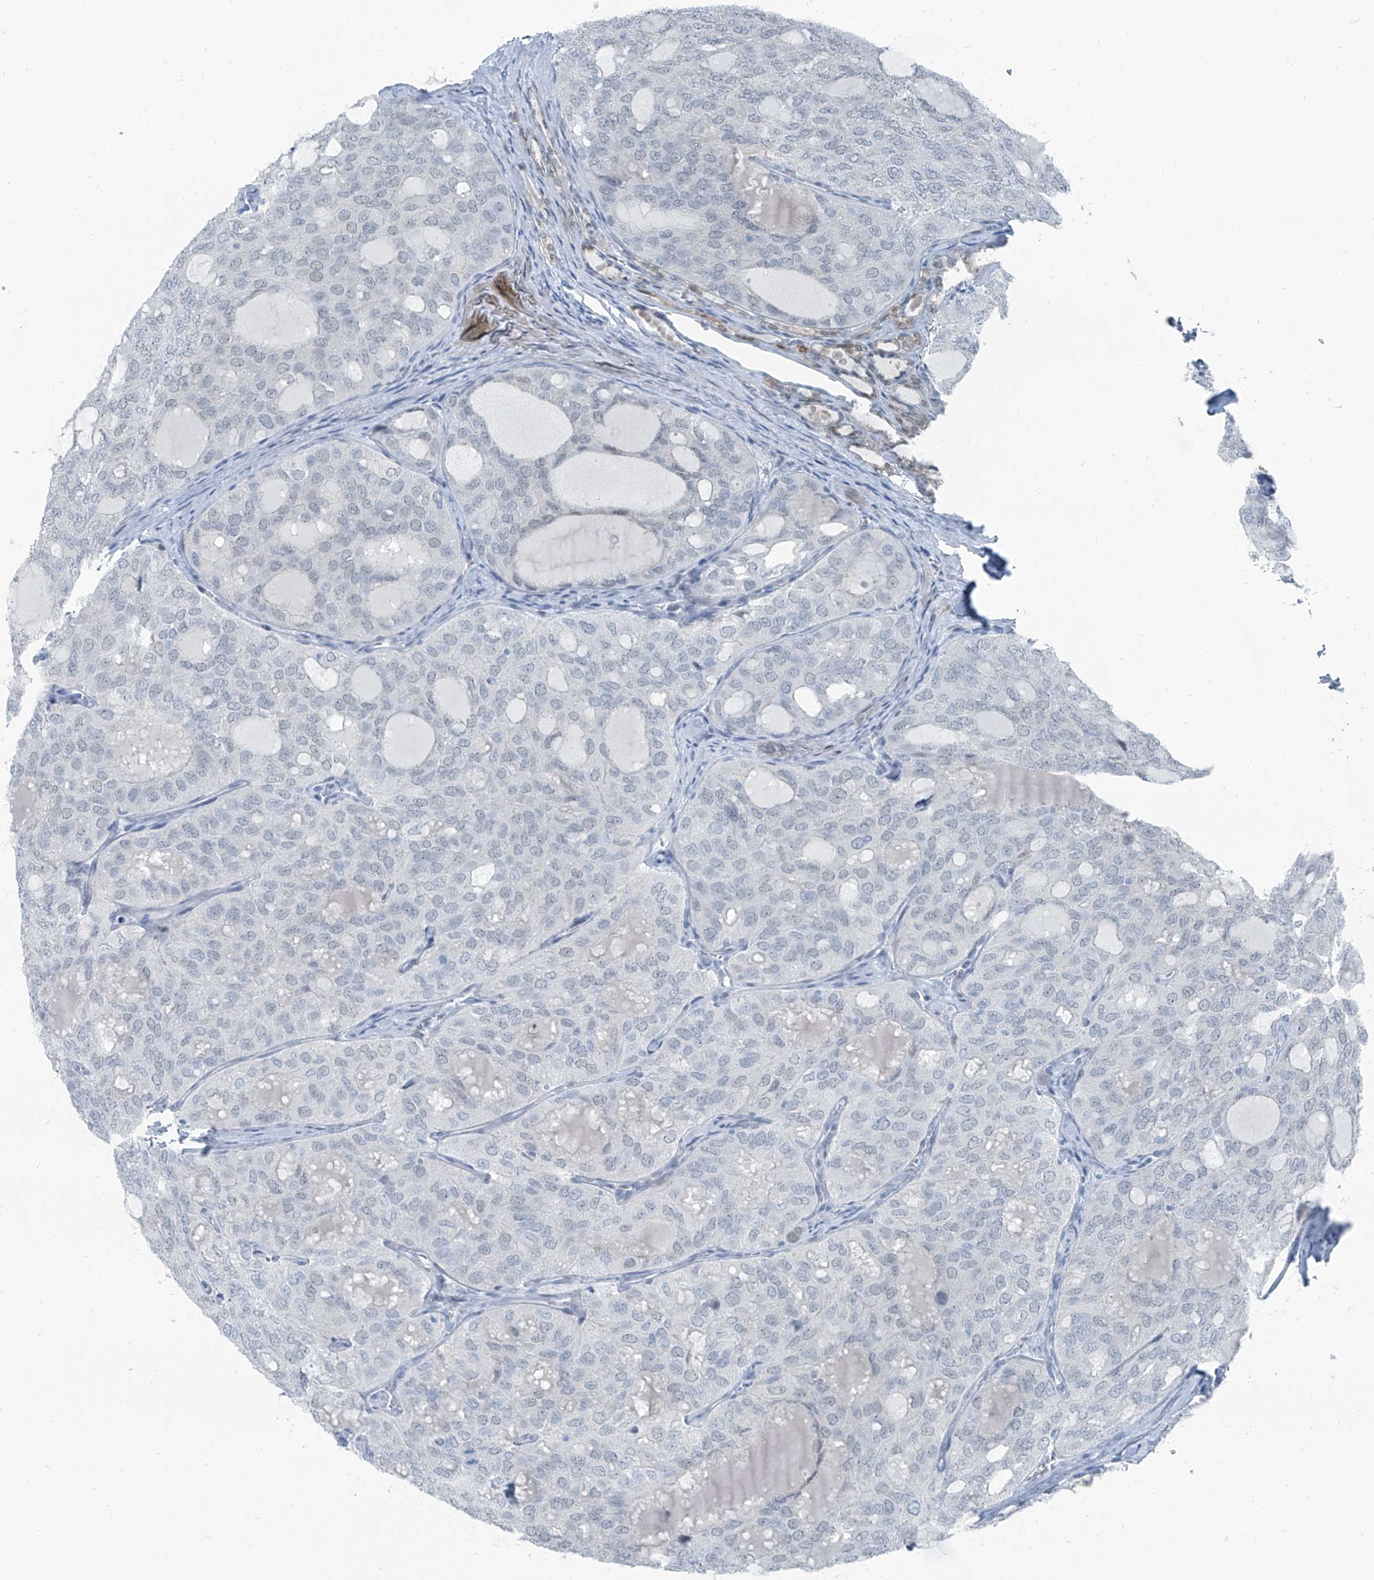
{"staining": {"intensity": "negative", "quantity": "none", "location": "none"}, "tissue": "thyroid cancer", "cell_type": "Tumor cells", "image_type": "cancer", "snomed": [{"axis": "morphology", "description": "Follicular adenoma carcinoma, NOS"}, {"axis": "topography", "description": "Thyroid gland"}], "caption": "This is an immunohistochemistry (IHC) micrograph of thyroid follicular adenoma carcinoma. There is no expression in tumor cells.", "gene": "RGN", "patient": {"sex": "male", "age": 75}}